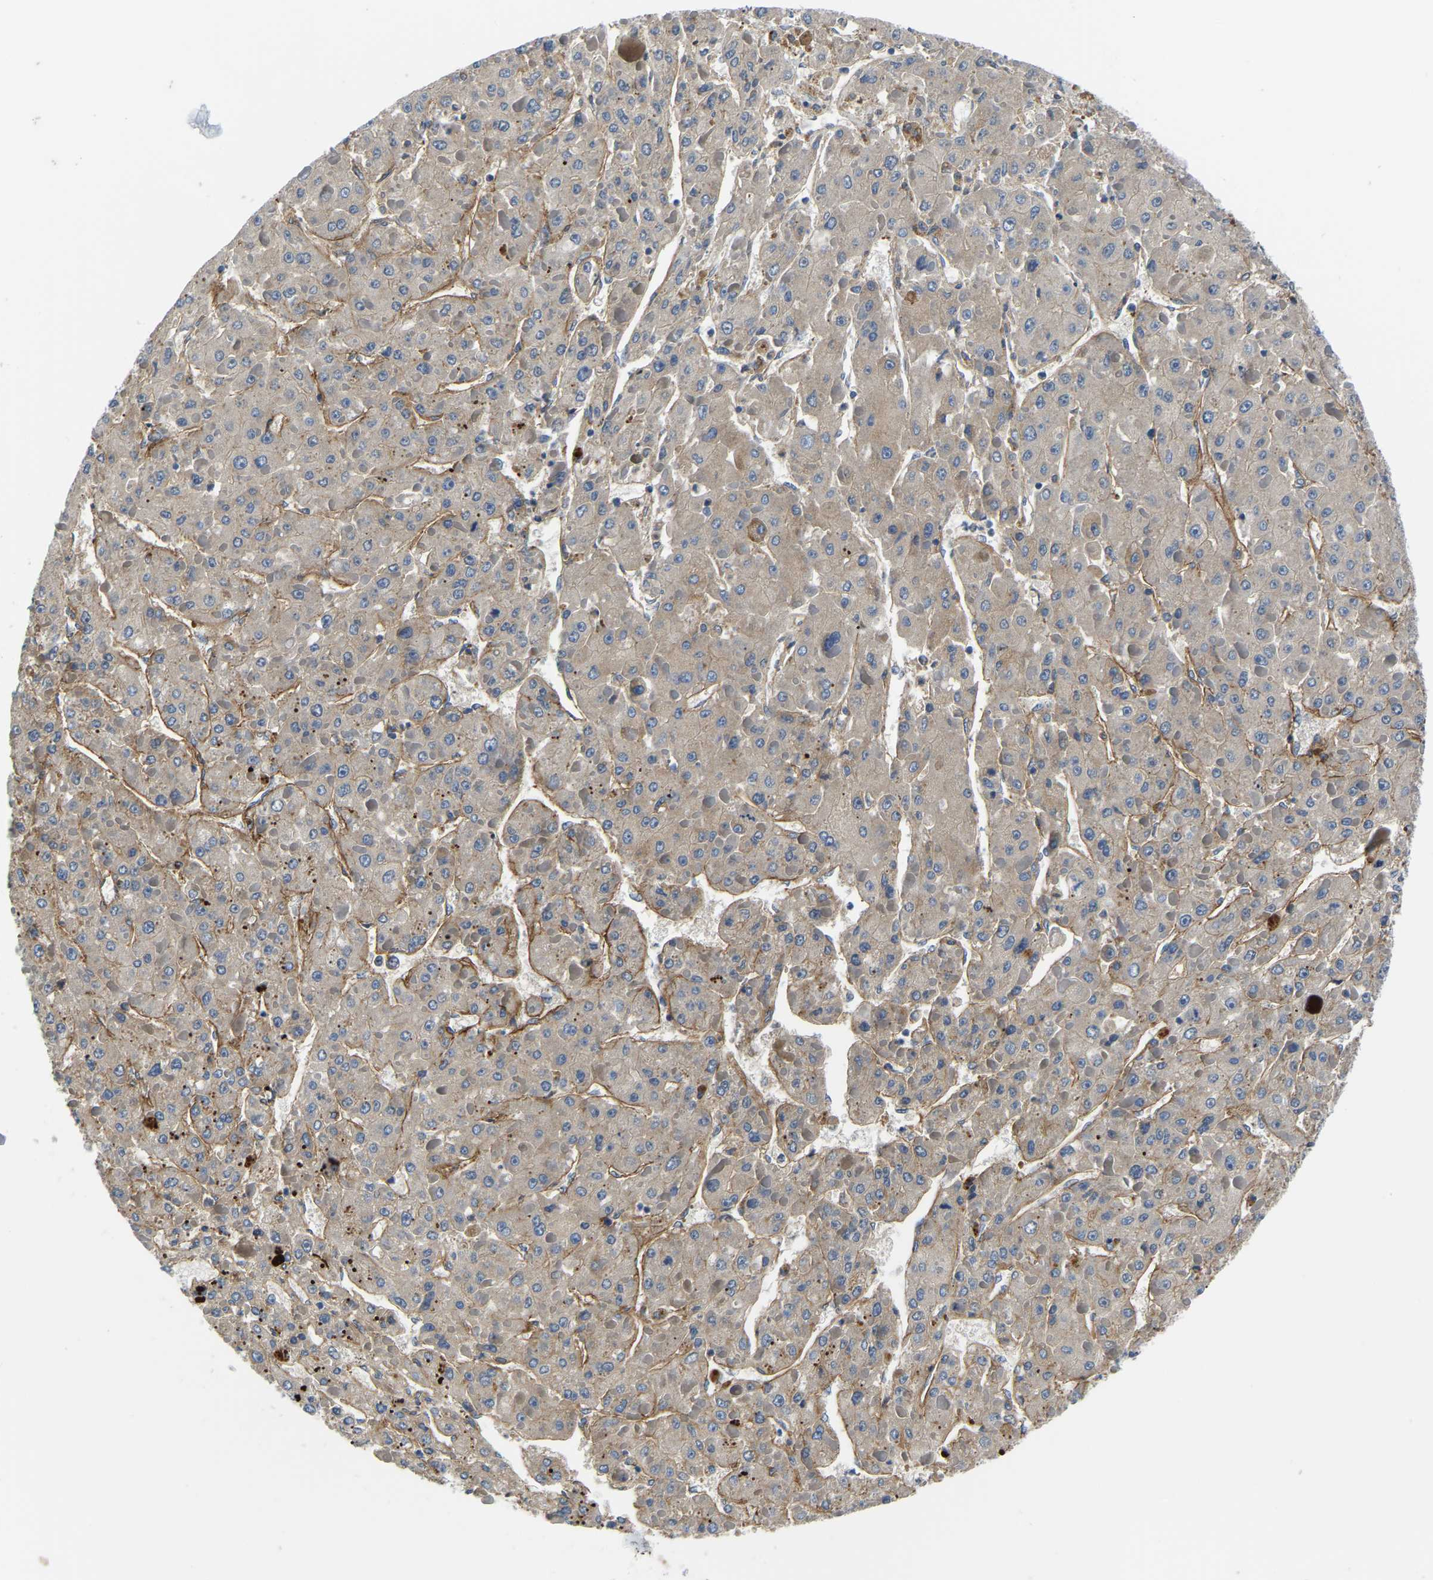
{"staining": {"intensity": "negative", "quantity": "none", "location": "none"}, "tissue": "liver cancer", "cell_type": "Tumor cells", "image_type": "cancer", "snomed": [{"axis": "morphology", "description": "Carcinoma, Hepatocellular, NOS"}, {"axis": "topography", "description": "Liver"}], "caption": "Immunohistochemistry (IHC) histopathology image of liver cancer stained for a protein (brown), which reveals no positivity in tumor cells. (DAB IHC visualized using brightfield microscopy, high magnification).", "gene": "LIAS", "patient": {"sex": "female", "age": 73}}